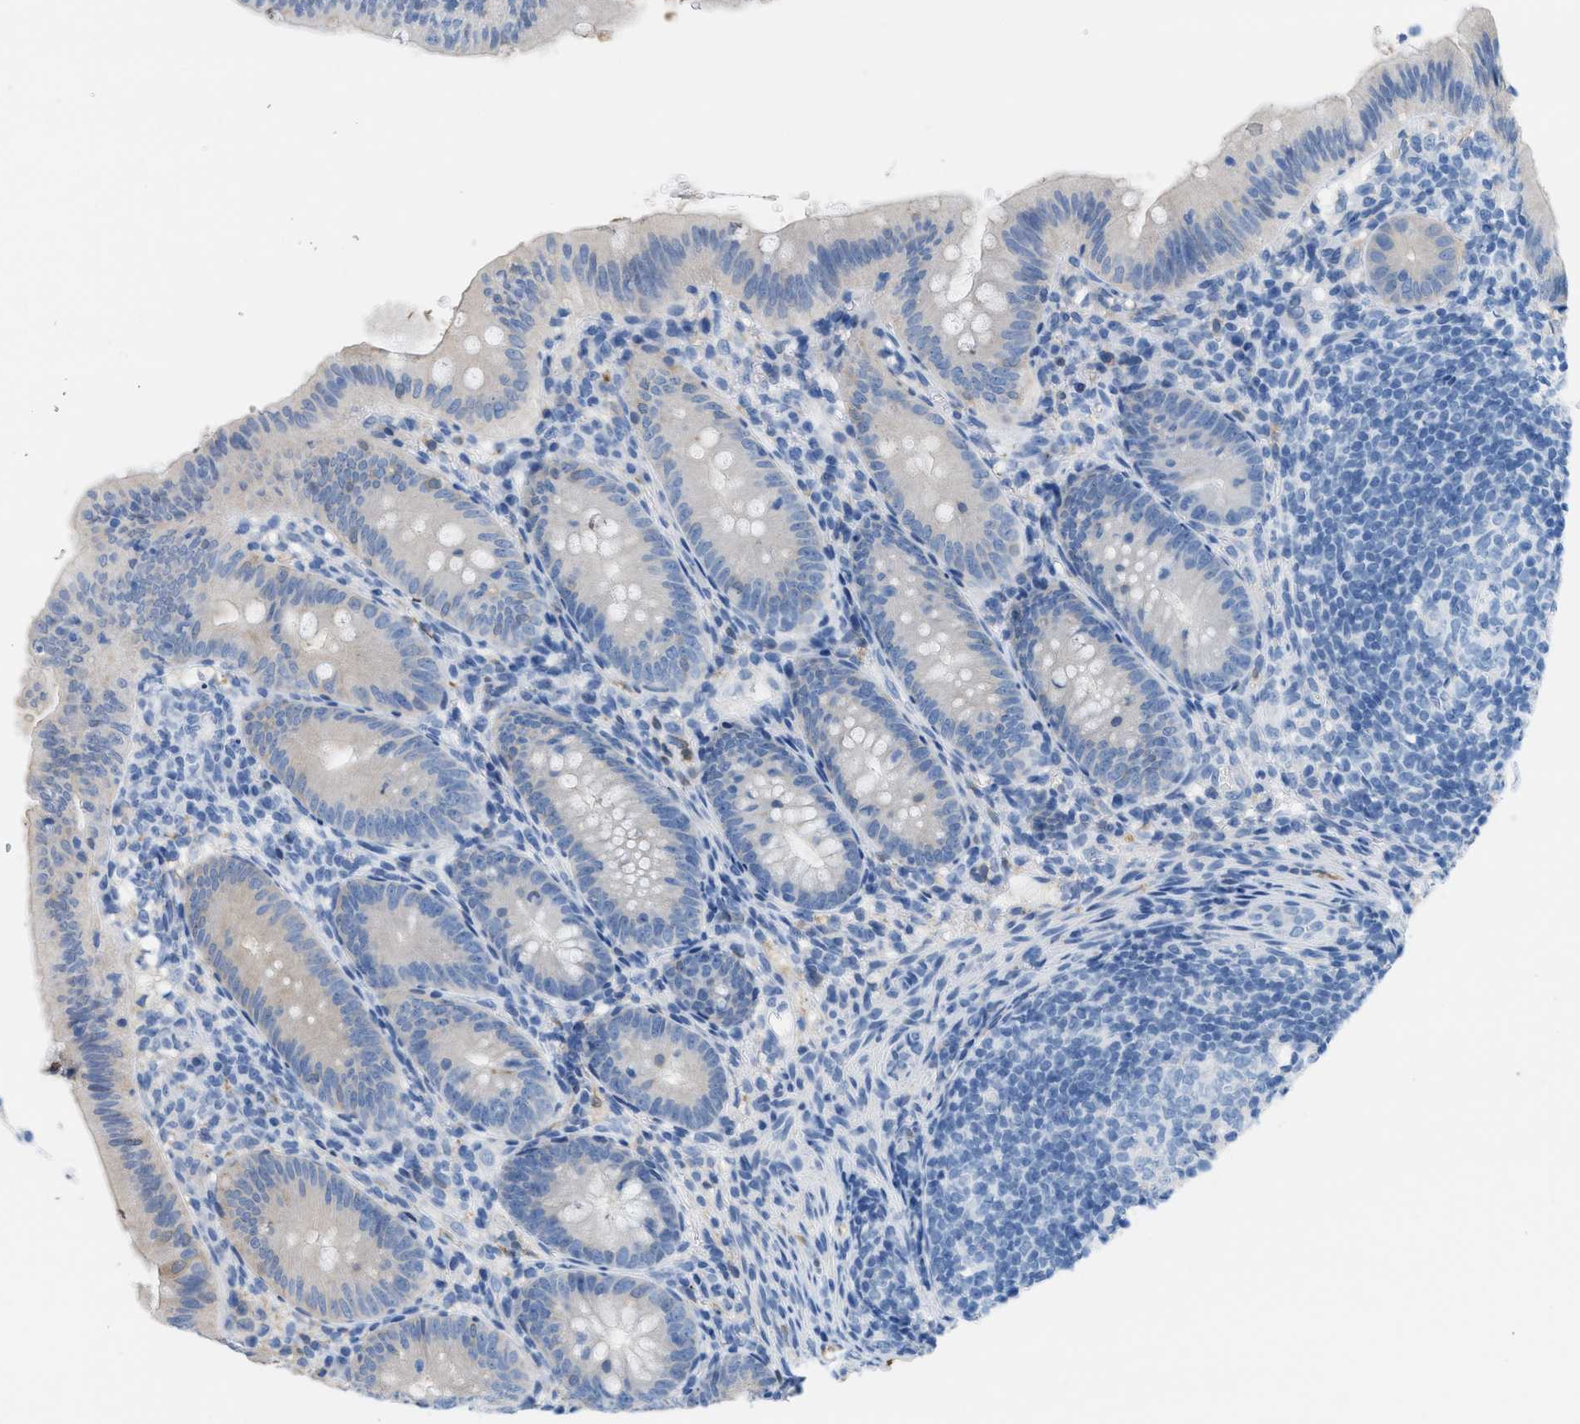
{"staining": {"intensity": "negative", "quantity": "none", "location": "none"}, "tissue": "appendix", "cell_type": "Glandular cells", "image_type": "normal", "snomed": [{"axis": "morphology", "description": "Normal tissue, NOS"}, {"axis": "topography", "description": "Appendix"}], "caption": "The immunohistochemistry image has no significant staining in glandular cells of appendix.", "gene": "ASGR1", "patient": {"sex": "male", "age": 1}}